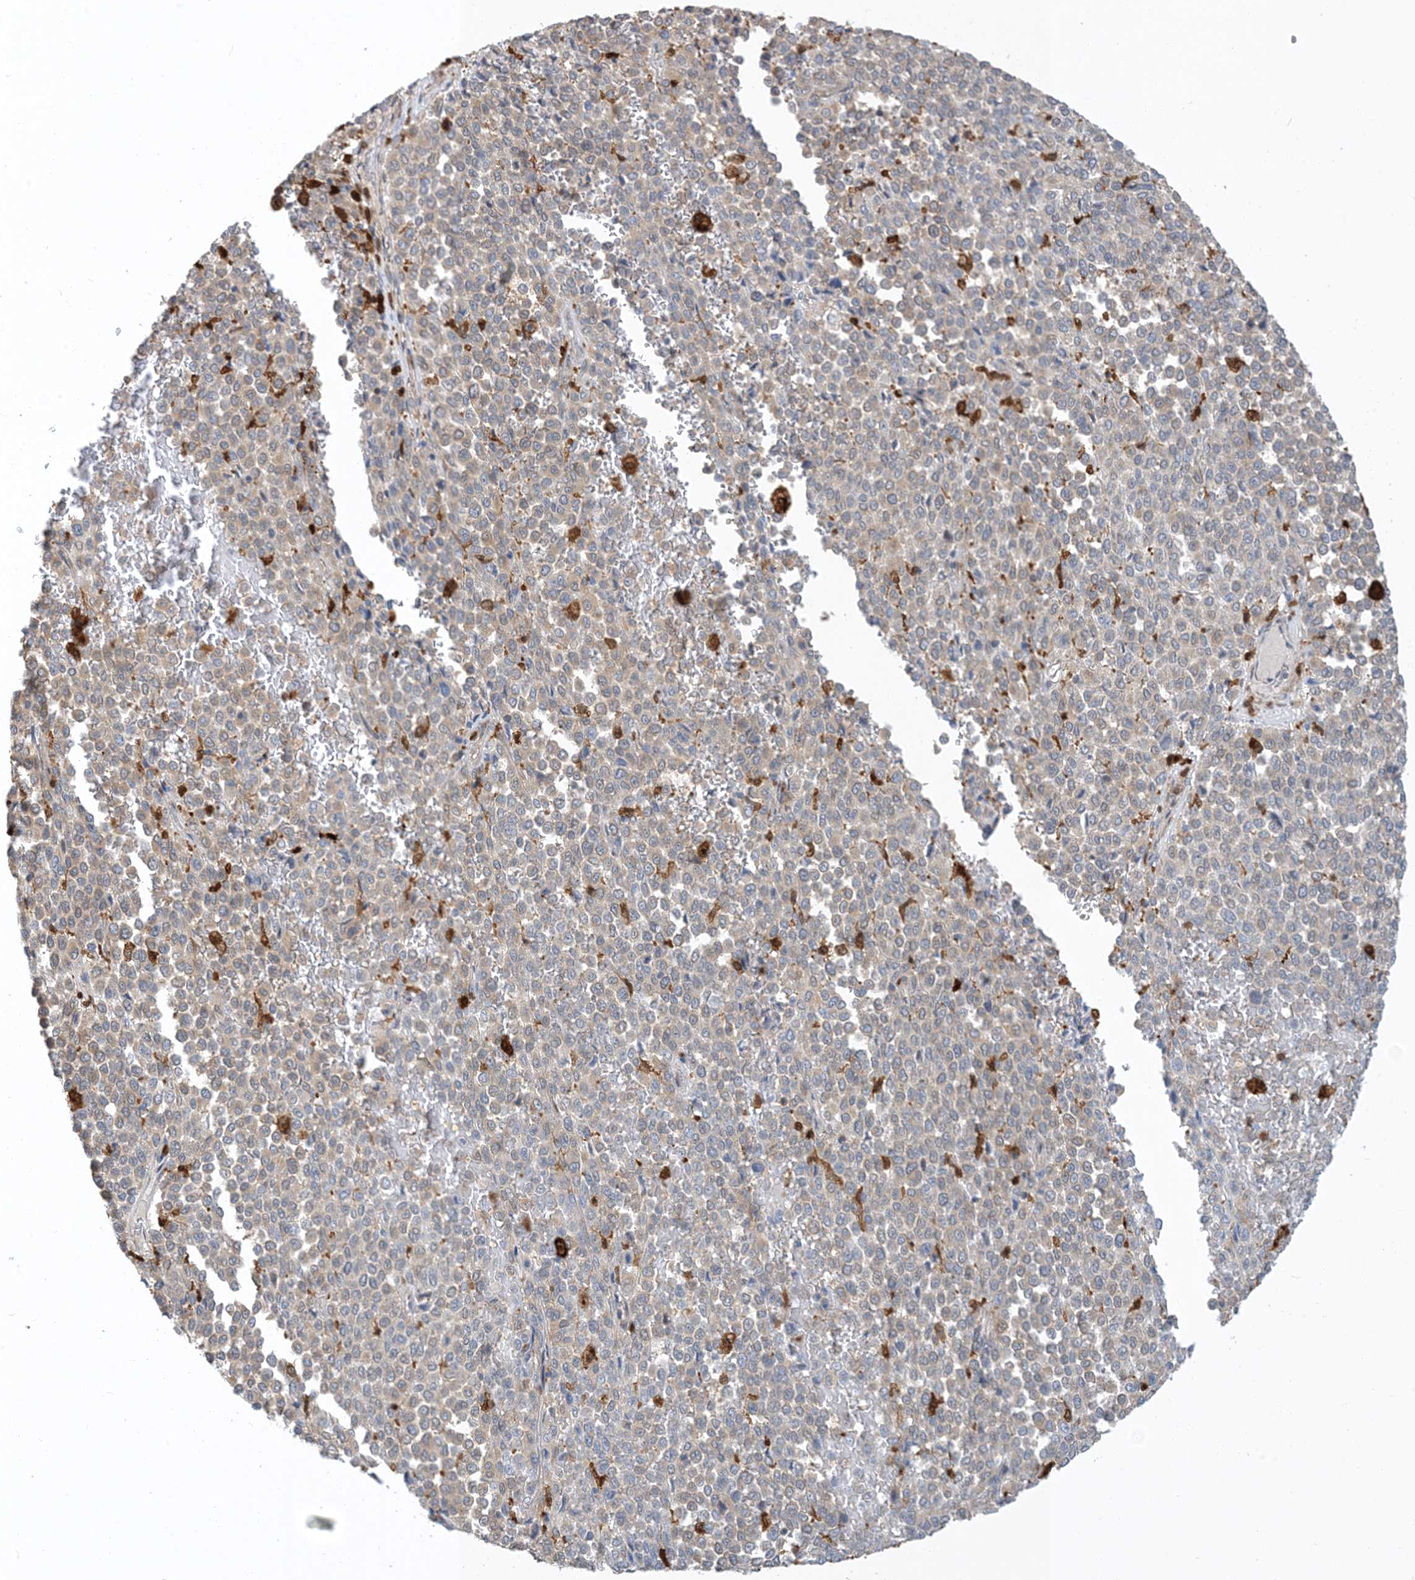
{"staining": {"intensity": "weak", "quantity": "25%-75%", "location": "cytoplasmic/membranous"}, "tissue": "melanoma", "cell_type": "Tumor cells", "image_type": "cancer", "snomed": [{"axis": "morphology", "description": "Malignant melanoma, Metastatic site"}, {"axis": "topography", "description": "Pancreas"}], "caption": "A high-resolution histopathology image shows immunohistochemistry (IHC) staining of melanoma, which shows weak cytoplasmic/membranous expression in approximately 25%-75% of tumor cells.", "gene": "NAGK", "patient": {"sex": "female", "age": 30}}